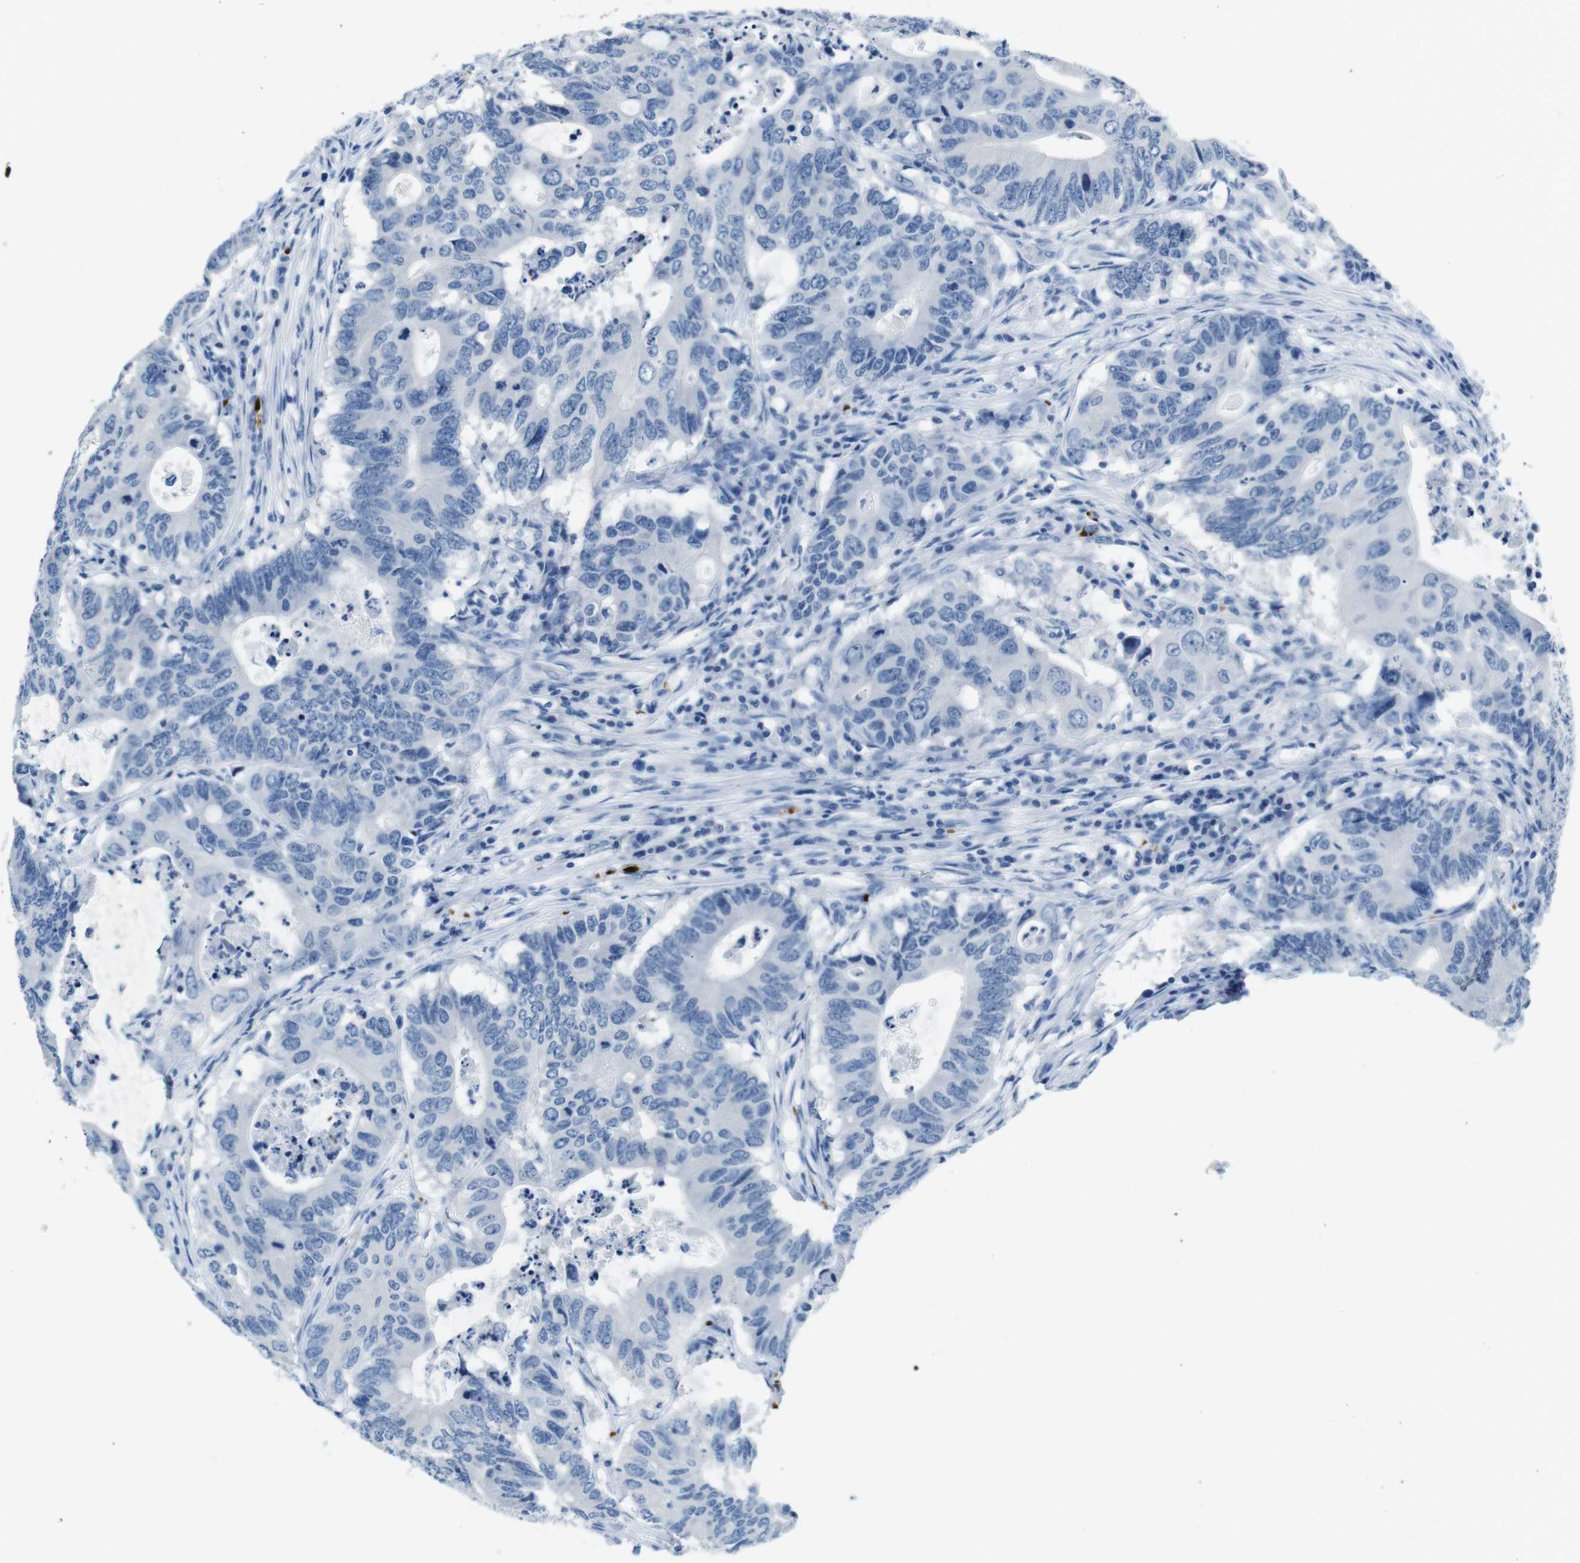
{"staining": {"intensity": "negative", "quantity": "none", "location": "none"}, "tissue": "colorectal cancer", "cell_type": "Tumor cells", "image_type": "cancer", "snomed": [{"axis": "morphology", "description": "Adenocarcinoma, NOS"}, {"axis": "topography", "description": "Colon"}], "caption": "Photomicrograph shows no protein positivity in tumor cells of adenocarcinoma (colorectal) tissue. (DAB (3,3'-diaminobenzidine) immunohistochemistry with hematoxylin counter stain).", "gene": "TFAP2C", "patient": {"sex": "male", "age": 71}}